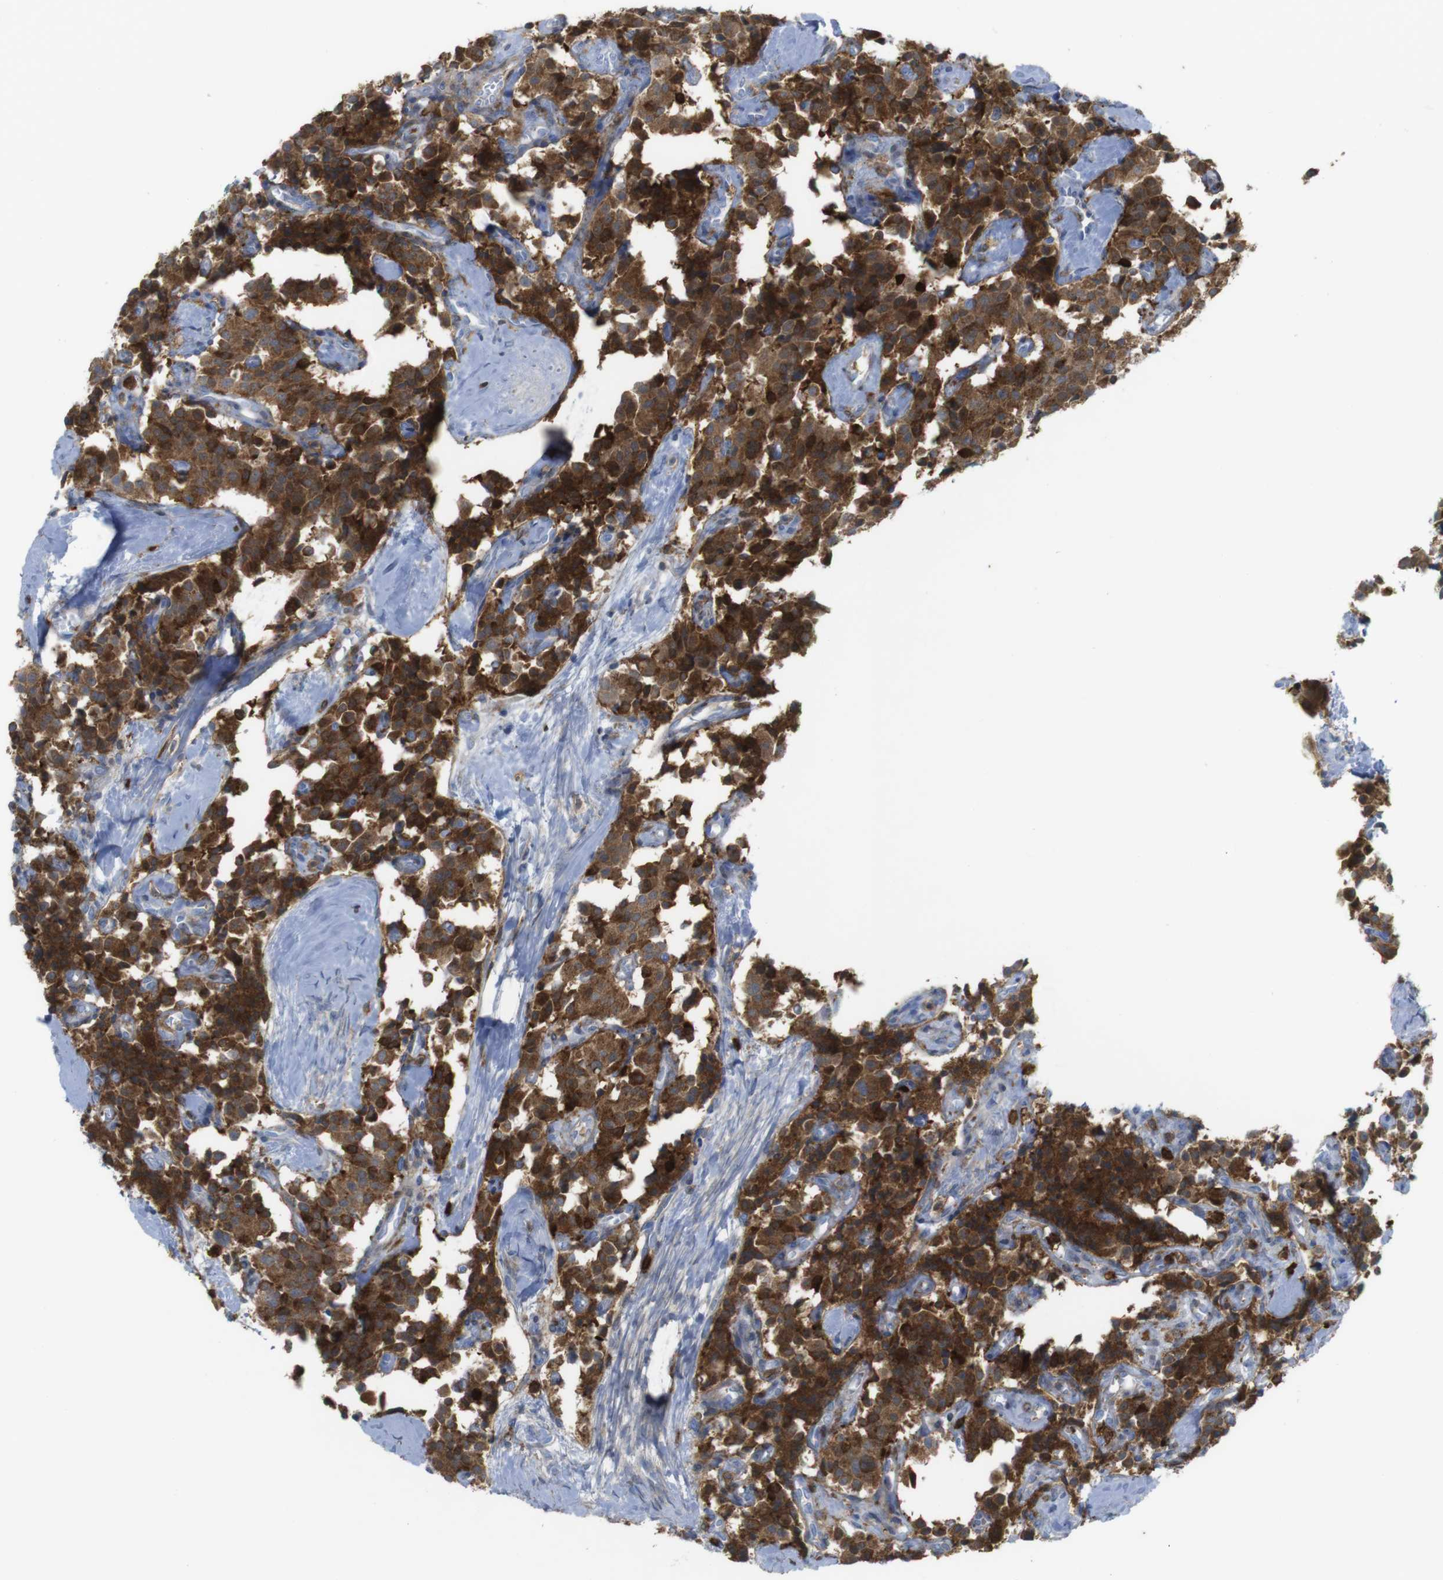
{"staining": {"intensity": "strong", "quantity": ">75%", "location": "cytoplasmic/membranous"}, "tissue": "carcinoid", "cell_type": "Tumor cells", "image_type": "cancer", "snomed": [{"axis": "morphology", "description": "Carcinoid, malignant, NOS"}, {"axis": "topography", "description": "Lung"}], "caption": "Immunohistochemistry (IHC) (DAB) staining of human carcinoid demonstrates strong cytoplasmic/membranous protein expression in approximately >75% of tumor cells.", "gene": "PRKCD", "patient": {"sex": "male", "age": 30}}